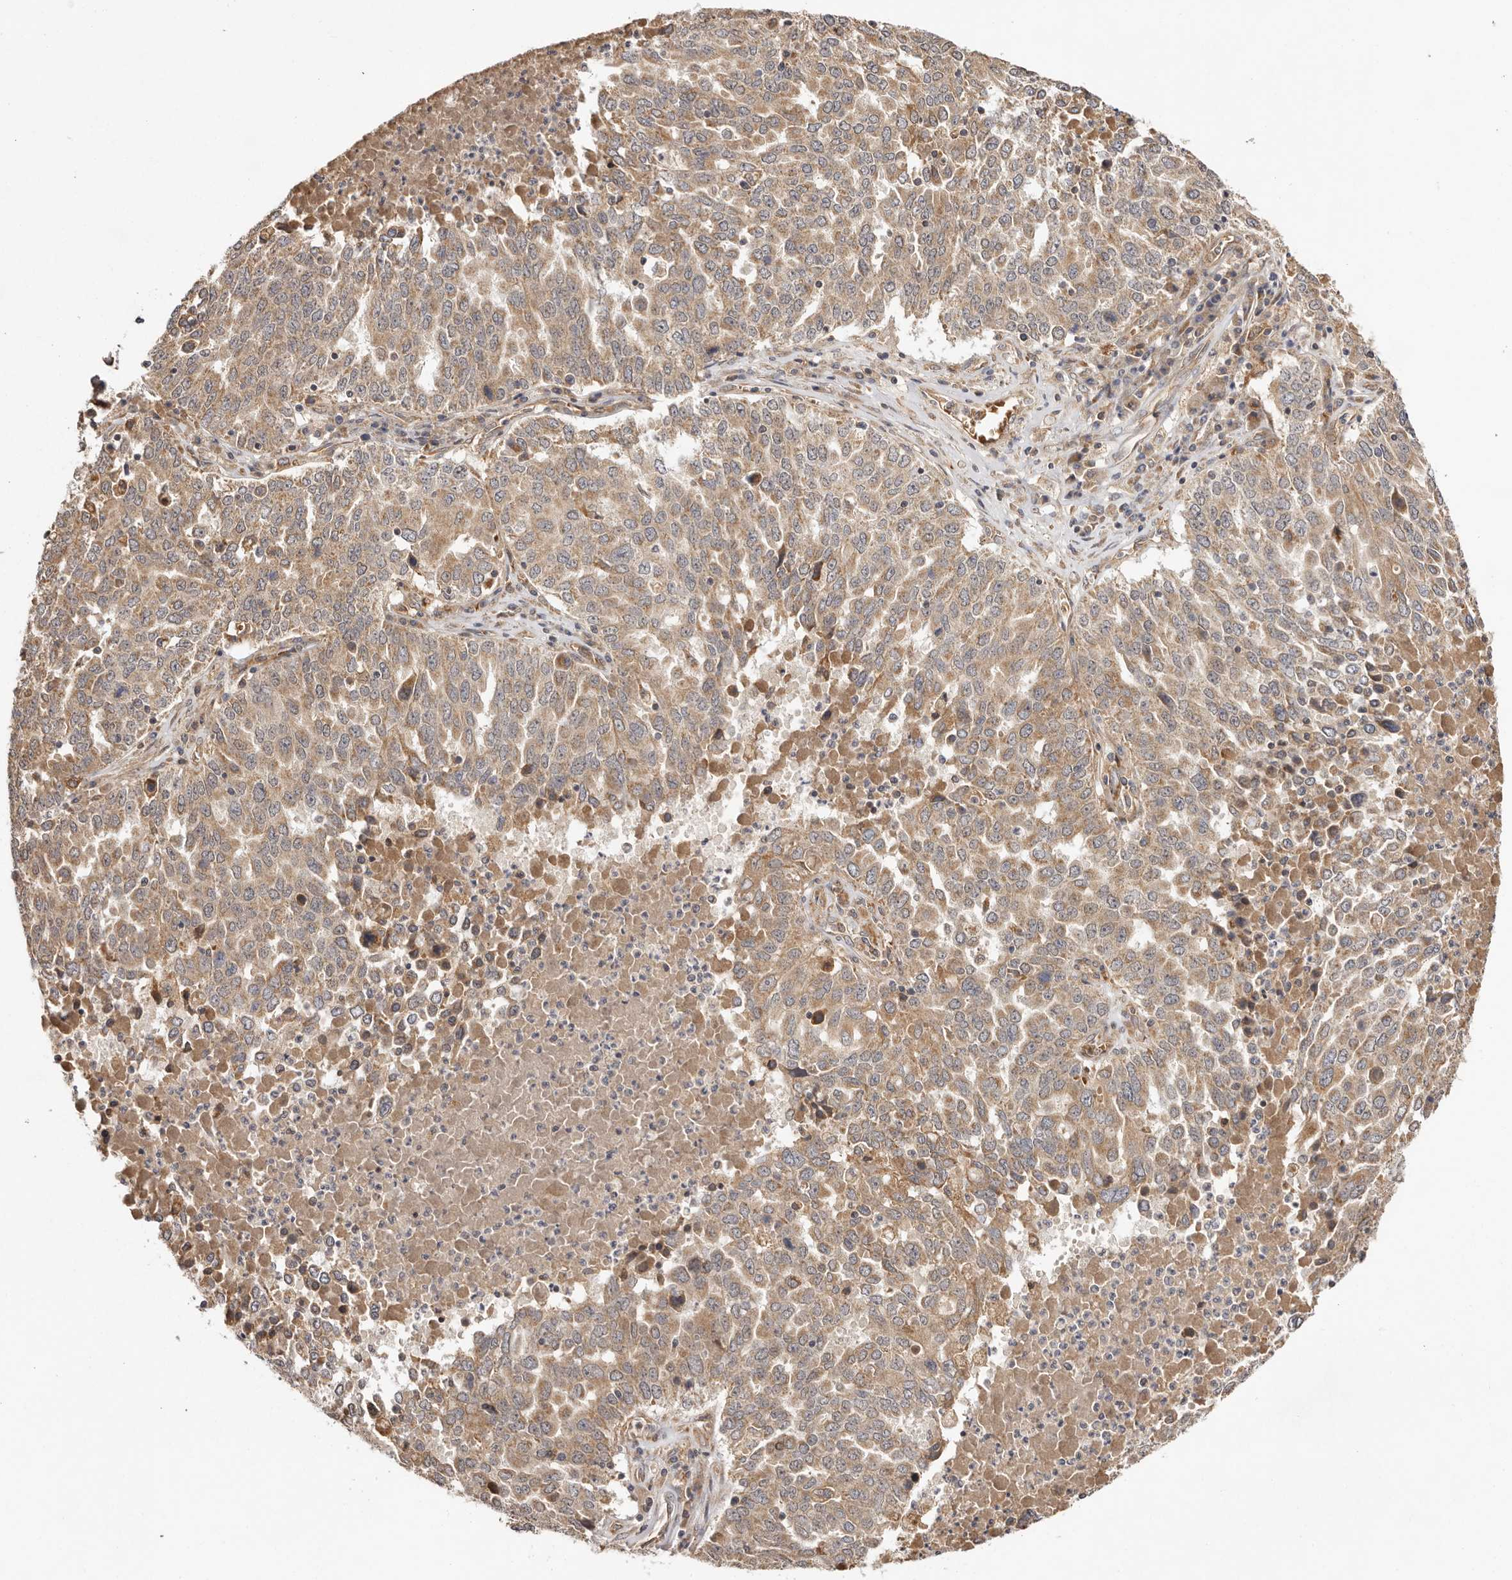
{"staining": {"intensity": "moderate", "quantity": ">75%", "location": "cytoplasmic/membranous"}, "tissue": "ovarian cancer", "cell_type": "Tumor cells", "image_type": "cancer", "snomed": [{"axis": "morphology", "description": "Carcinoma, endometroid"}, {"axis": "topography", "description": "Ovary"}], "caption": "Tumor cells exhibit moderate cytoplasmic/membranous positivity in about >75% of cells in ovarian endometroid carcinoma.", "gene": "UBR2", "patient": {"sex": "female", "age": 62}}